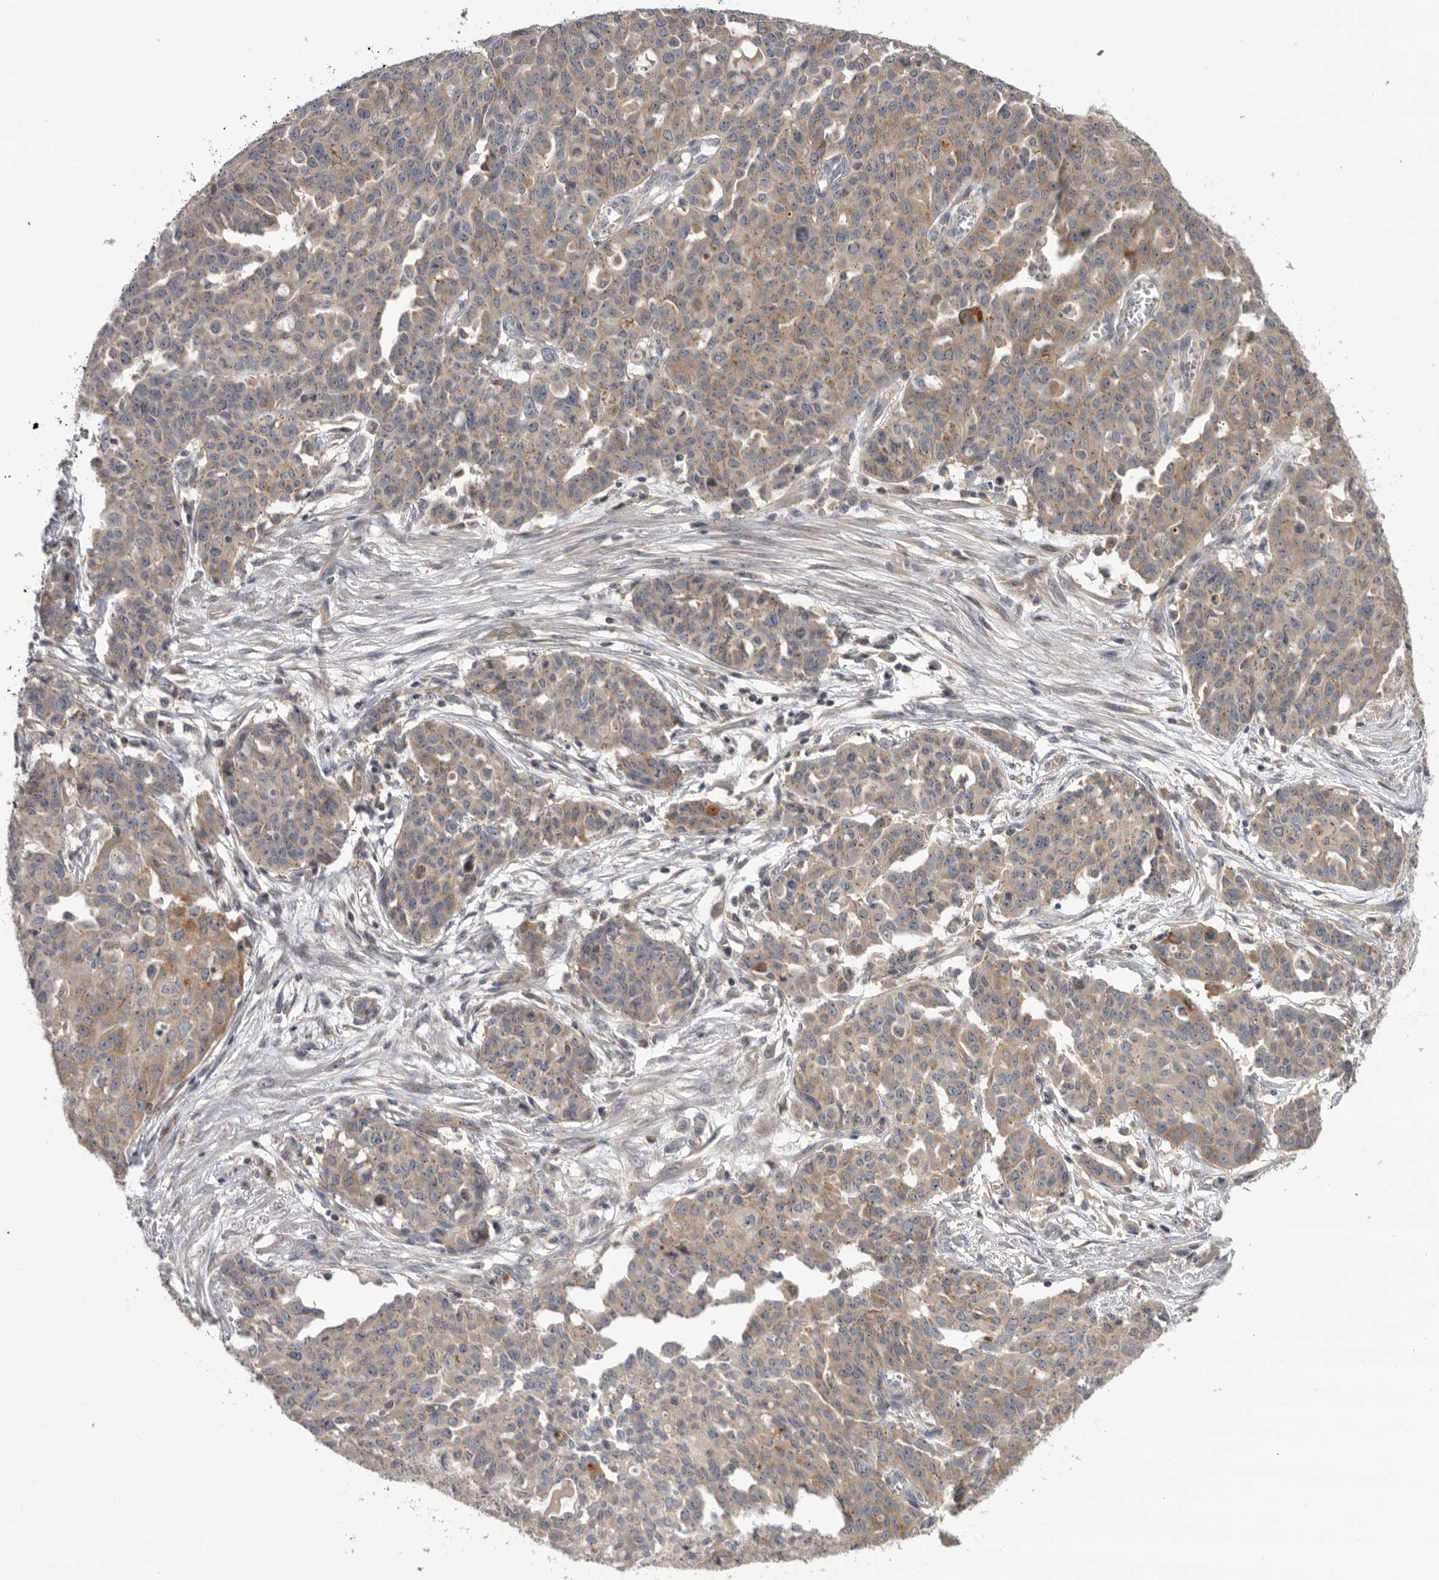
{"staining": {"intensity": "weak", "quantity": "25%-75%", "location": "cytoplasmic/membranous"}, "tissue": "ovarian cancer", "cell_type": "Tumor cells", "image_type": "cancer", "snomed": [{"axis": "morphology", "description": "Cystadenocarcinoma, serous, NOS"}, {"axis": "topography", "description": "Soft tissue"}, {"axis": "topography", "description": "Ovary"}], "caption": "Human ovarian cancer (serous cystadenocarcinoma) stained for a protein (brown) reveals weak cytoplasmic/membranous positive positivity in approximately 25%-75% of tumor cells.", "gene": "KLK5", "patient": {"sex": "female", "age": 57}}